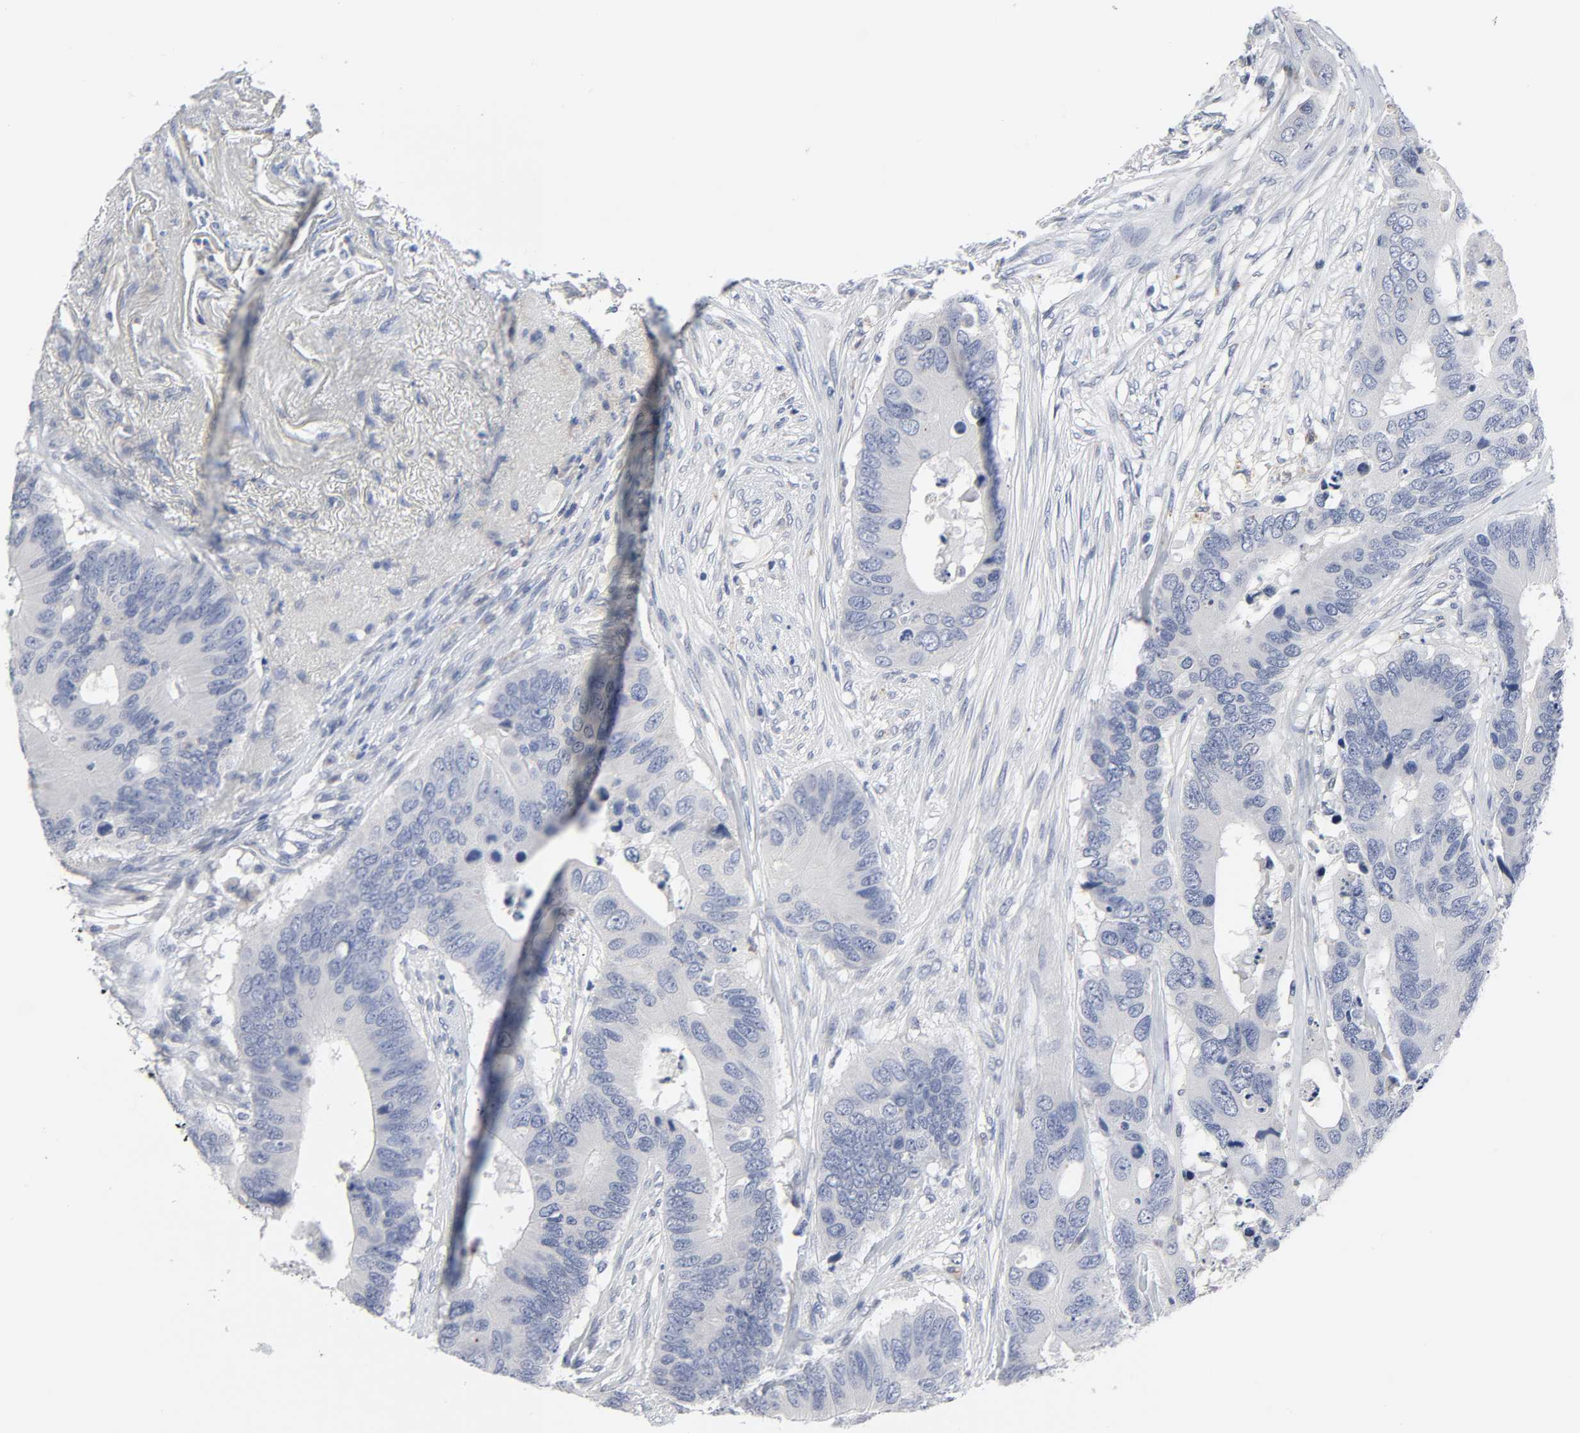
{"staining": {"intensity": "negative", "quantity": "none", "location": "none"}, "tissue": "colorectal cancer", "cell_type": "Tumor cells", "image_type": "cancer", "snomed": [{"axis": "morphology", "description": "Adenocarcinoma, NOS"}, {"axis": "topography", "description": "Colon"}], "caption": "Immunohistochemical staining of human colorectal cancer (adenocarcinoma) exhibits no significant staining in tumor cells. (DAB IHC visualized using brightfield microscopy, high magnification).", "gene": "SALL2", "patient": {"sex": "male", "age": 71}}